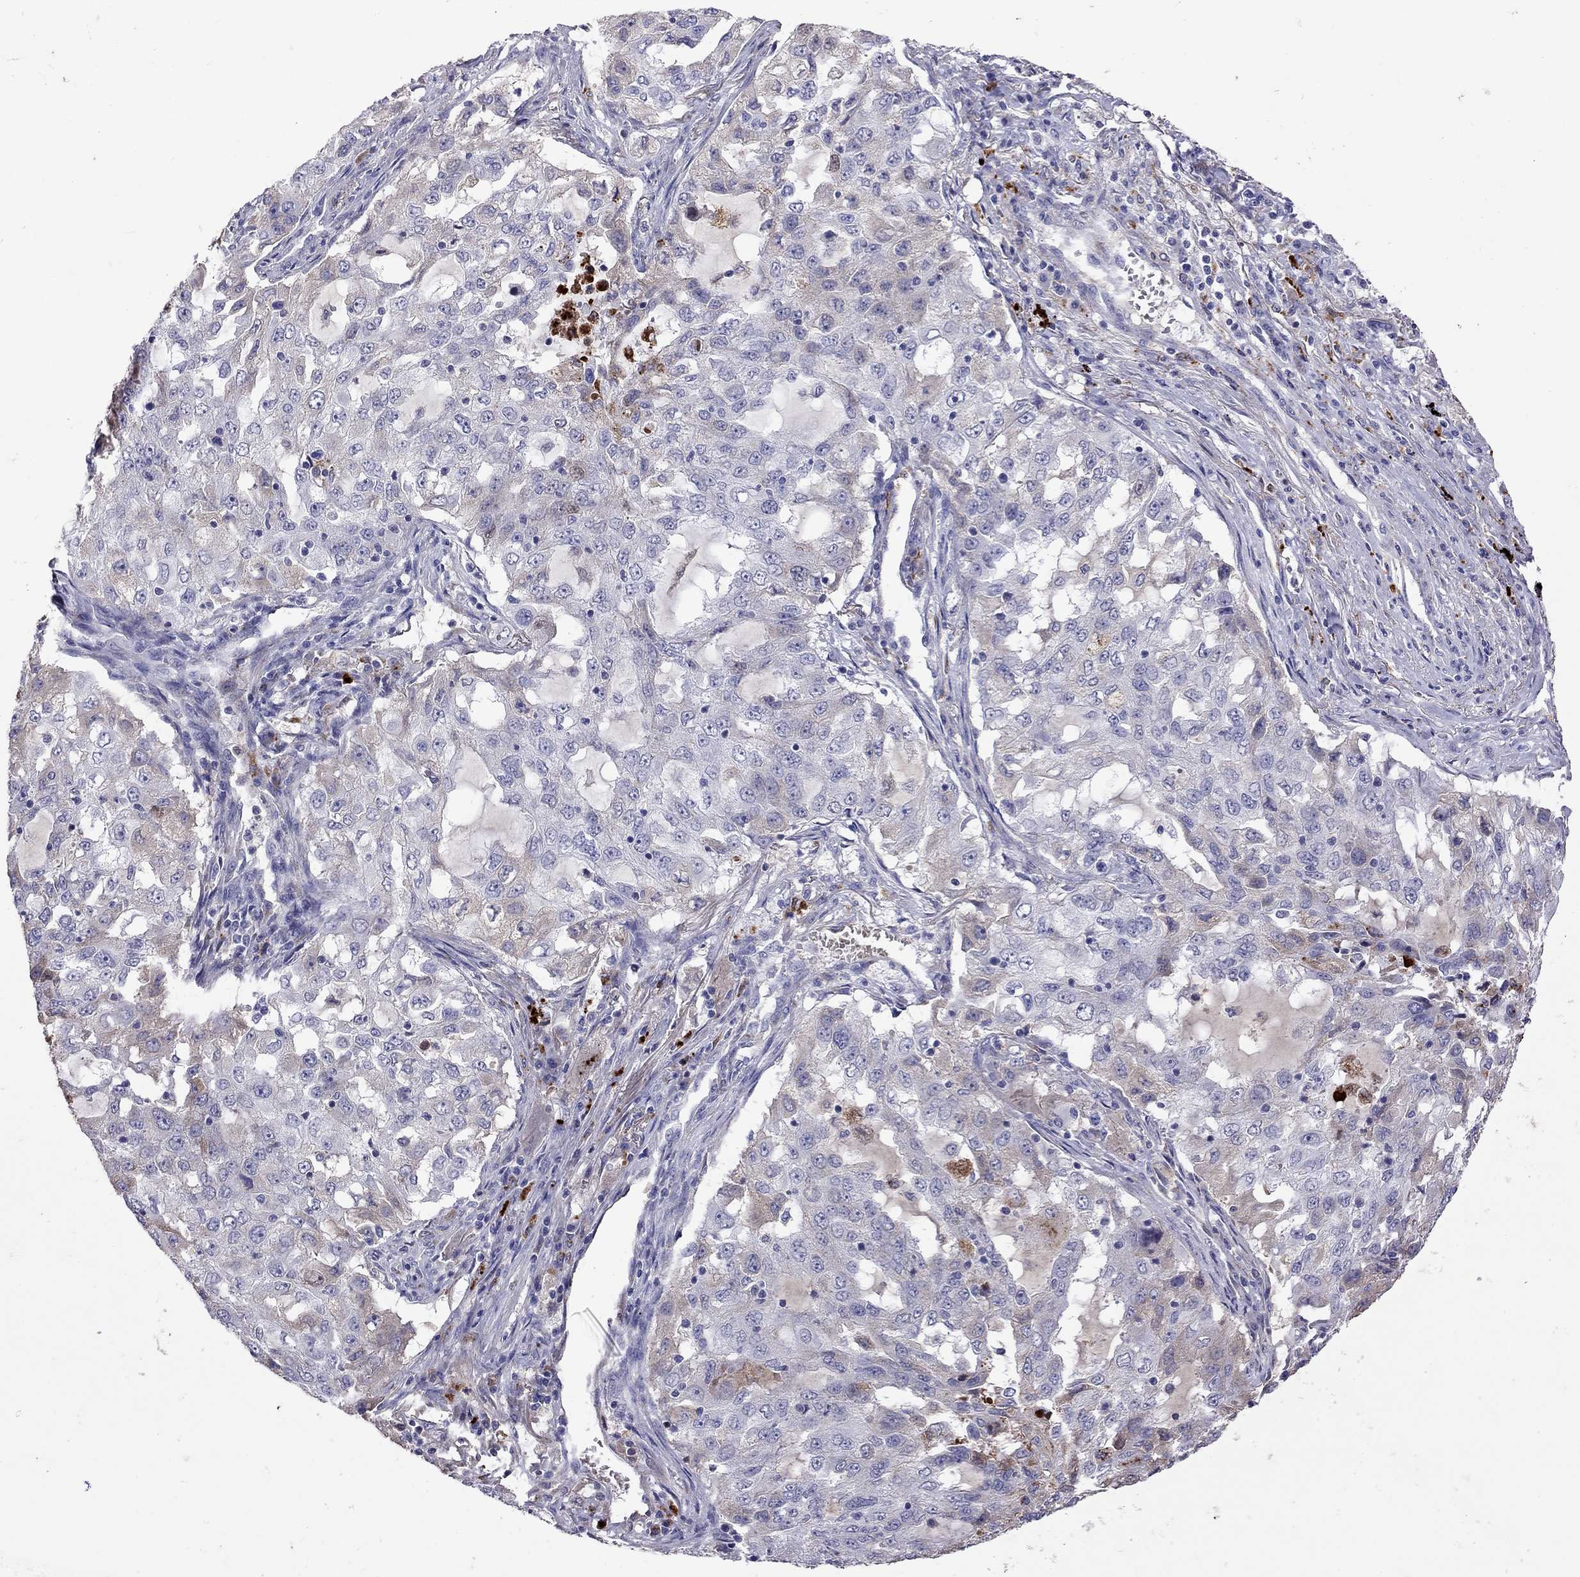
{"staining": {"intensity": "negative", "quantity": "none", "location": "none"}, "tissue": "lung cancer", "cell_type": "Tumor cells", "image_type": "cancer", "snomed": [{"axis": "morphology", "description": "Adenocarcinoma, NOS"}, {"axis": "topography", "description": "Lung"}], "caption": "A photomicrograph of adenocarcinoma (lung) stained for a protein displays no brown staining in tumor cells.", "gene": "SERPINA3", "patient": {"sex": "female", "age": 61}}